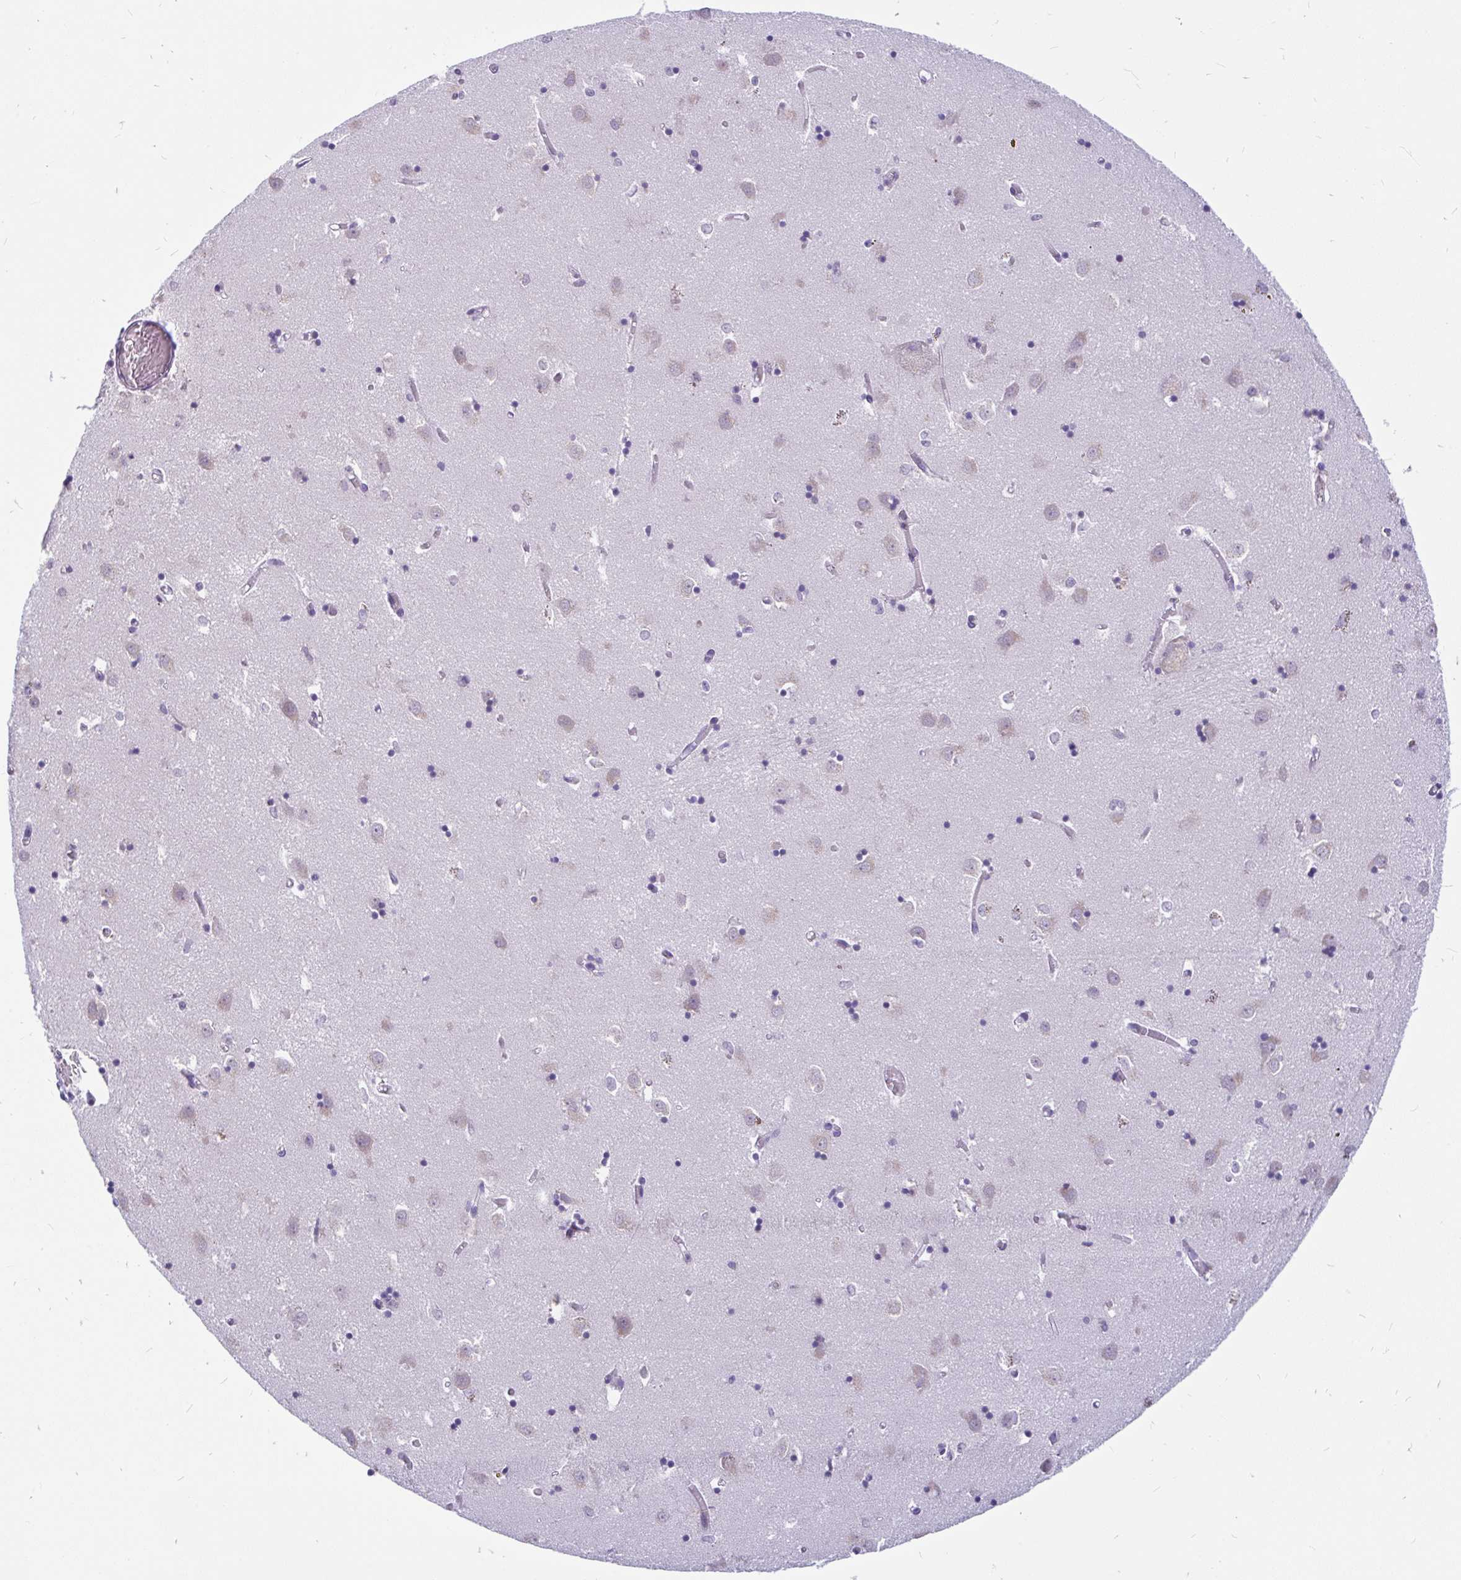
{"staining": {"intensity": "negative", "quantity": "none", "location": "none"}, "tissue": "caudate", "cell_type": "Glial cells", "image_type": "normal", "snomed": [{"axis": "morphology", "description": "Normal tissue, NOS"}, {"axis": "topography", "description": "Lateral ventricle wall"}], "caption": "A high-resolution image shows immunohistochemistry (IHC) staining of benign caudate, which shows no significant staining in glial cells. Brightfield microscopy of IHC stained with DAB (3,3'-diaminobenzidine) (brown) and hematoxylin (blue), captured at high magnification.", "gene": "KIAA2013", "patient": {"sex": "male", "age": 70}}